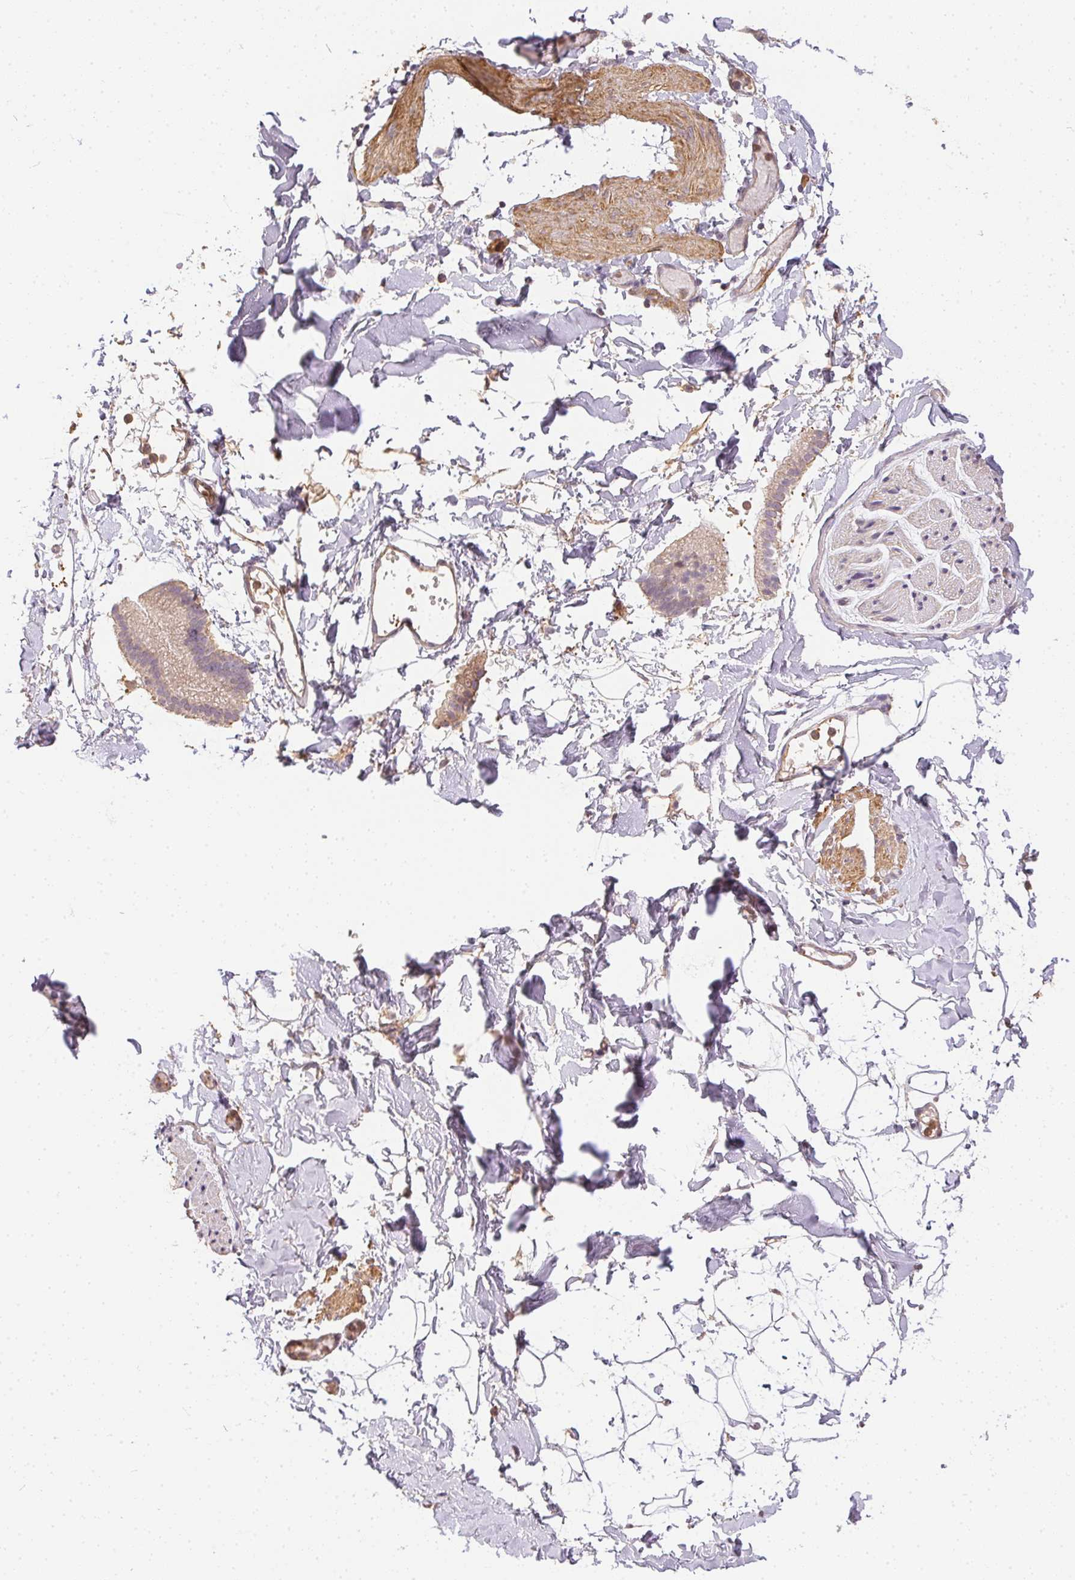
{"staining": {"intensity": "weak", "quantity": "<25%", "location": "cytoplasmic/membranous"}, "tissue": "adipose tissue", "cell_type": "Adipocytes", "image_type": "normal", "snomed": [{"axis": "morphology", "description": "Normal tissue, NOS"}, {"axis": "topography", "description": "Gallbladder"}, {"axis": "topography", "description": "Peripheral nerve tissue"}], "caption": "Immunohistochemistry (IHC) photomicrograph of unremarkable adipose tissue: human adipose tissue stained with DAB (3,3'-diaminobenzidine) demonstrates no significant protein positivity in adipocytes.", "gene": "REV3L", "patient": {"sex": "female", "age": 45}}